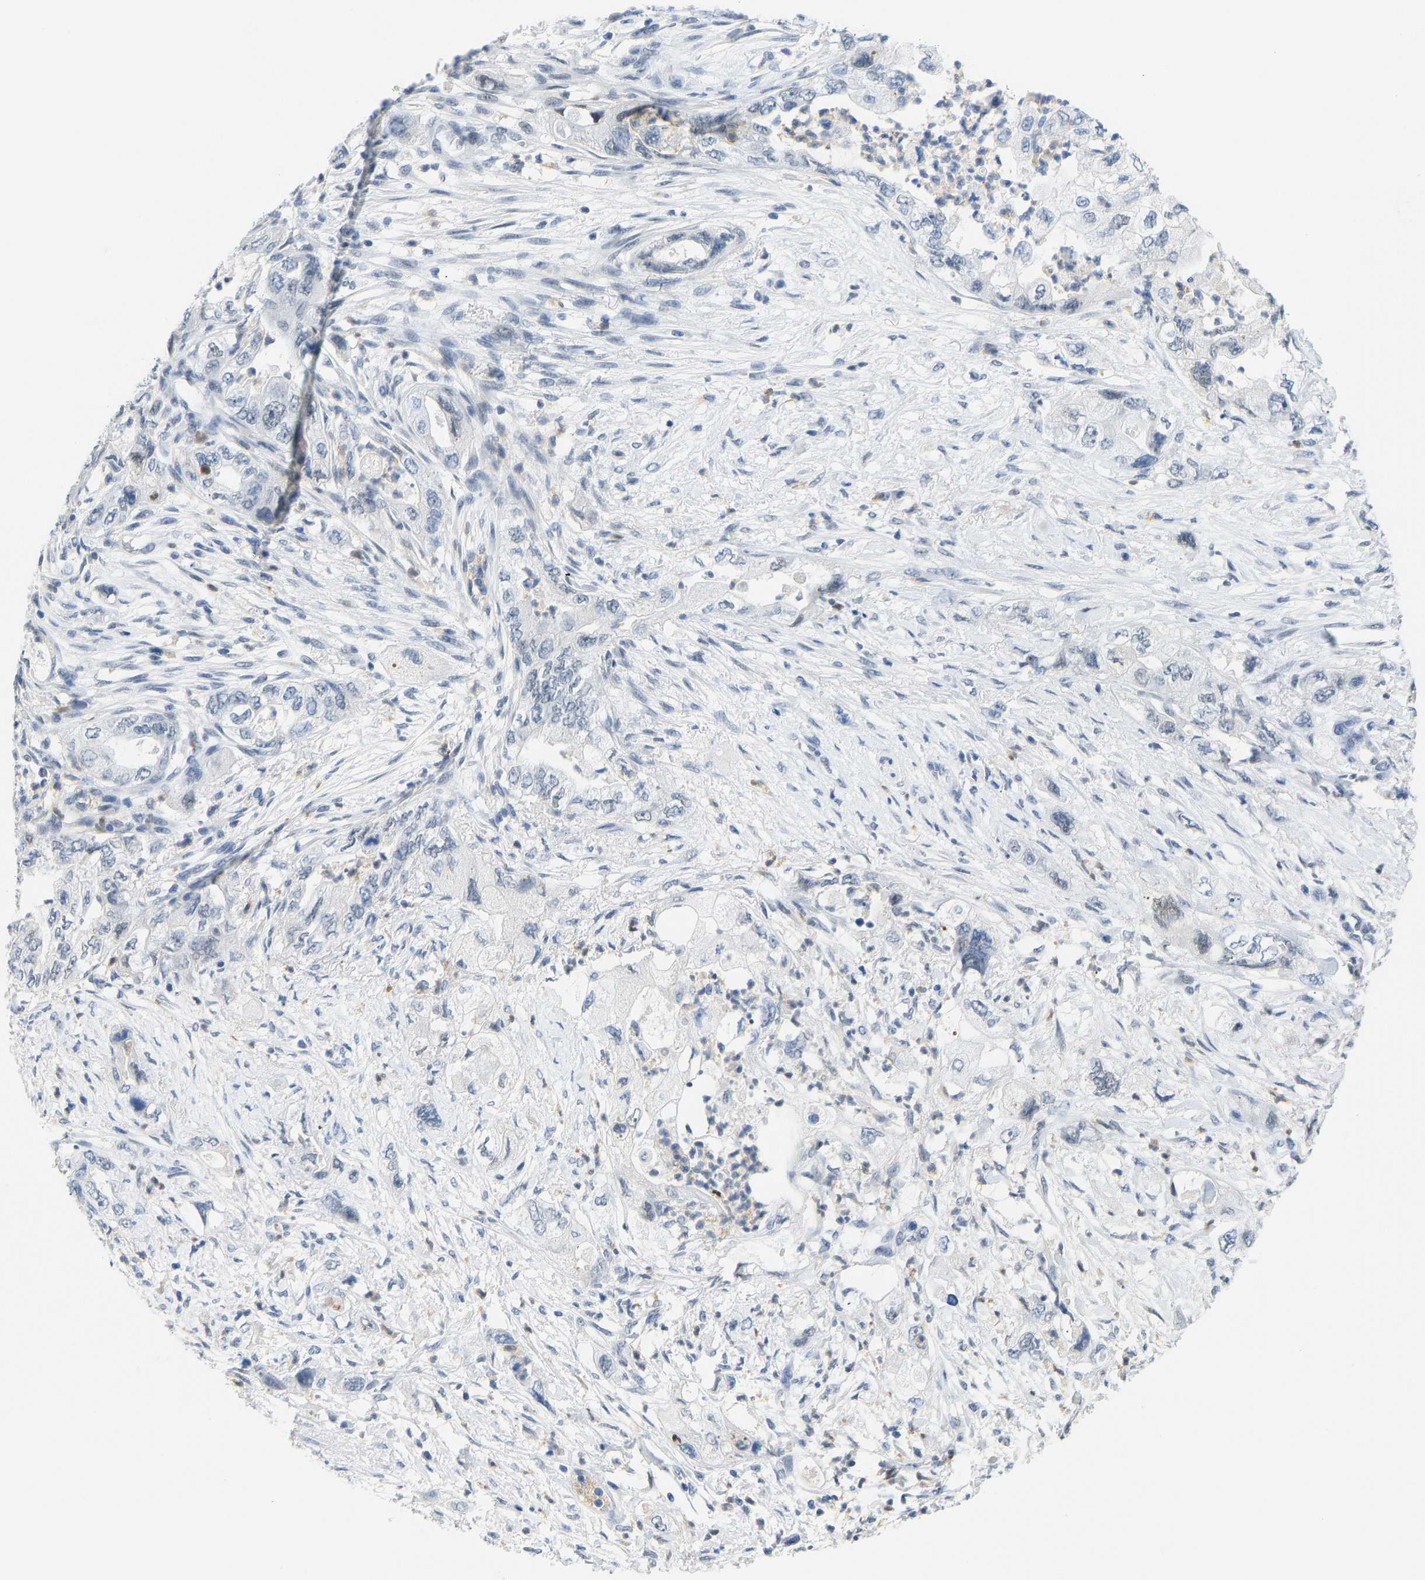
{"staining": {"intensity": "negative", "quantity": "none", "location": "none"}, "tissue": "pancreatic cancer", "cell_type": "Tumor cells", "image_type": "cancer", "snomed": [{"axis": "morphology", "description": "Adenocarcinoma, NOS"}, {"axis": "topography", "description": "Pancreas"}], "caption": "Pancreatic cancer stained for a protein using immunohistochemistry demonstrates no staining tumor cells.", "gene": "TXNDC2", "patient": {"sex": "female", "age": 73}}